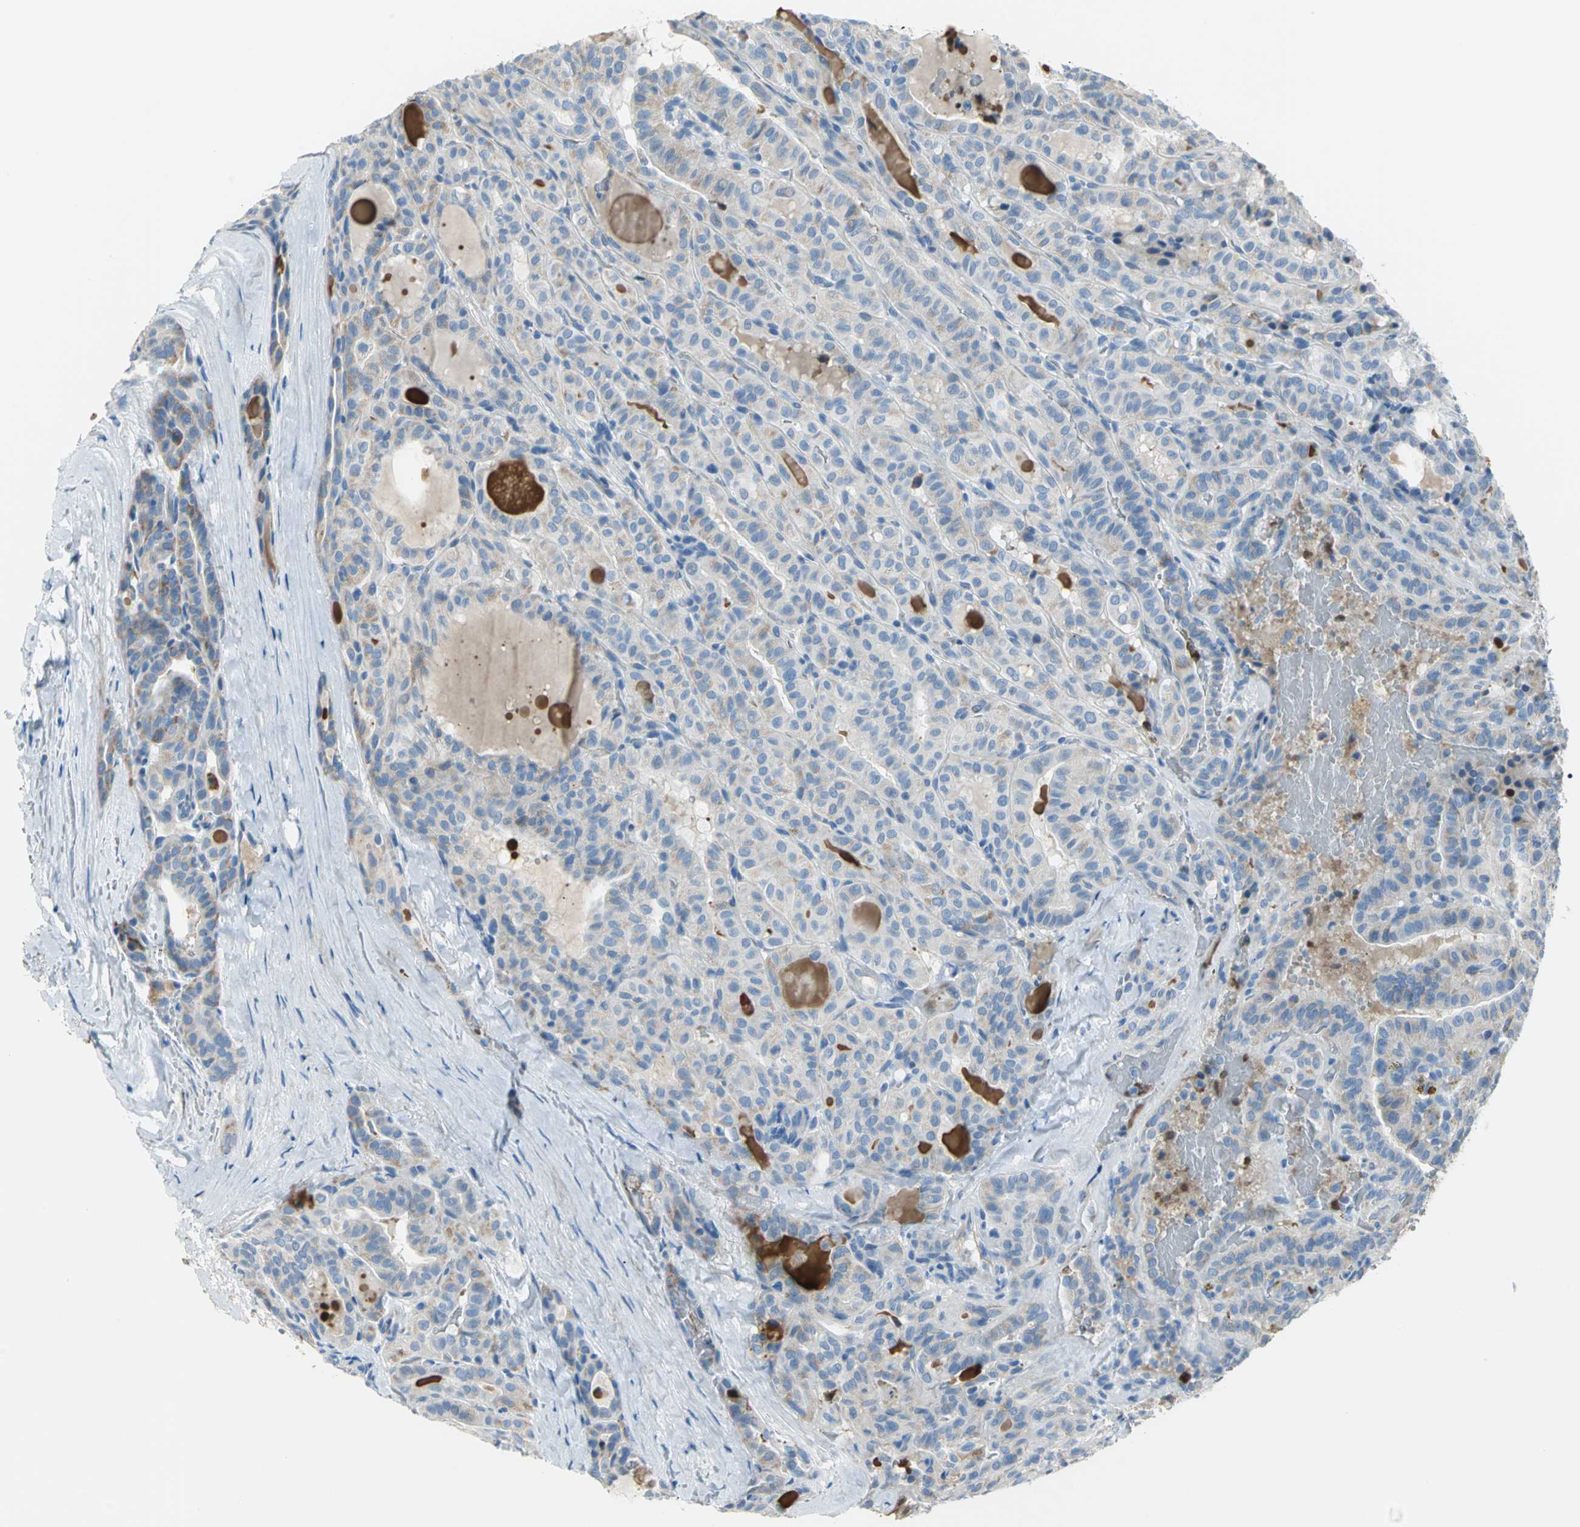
{"staining": {"intensity": "moderate", "quantity": "<25%", "location": "cytoplasmic/membranous"}, "tissue": "thyroid cancer", "cell_type": "Tumor cells", "image_type": "cancer", "snomed": [{"axis": "morphology", "description": "Papillary adenocarcinoma, NOS"}, {"axis": "topography", "description": "Thyroid gland"}], "caption": "An image of thyroid papillary adenocarcinoma stained for a protein exhibits moderate cytoplasmic/membranous brown staining in tumor cells. (DAB IHC with brightfield microscopy, high magnification).", "gene": "ALOX15", "patient": {"sex": "male", "age": 77}}